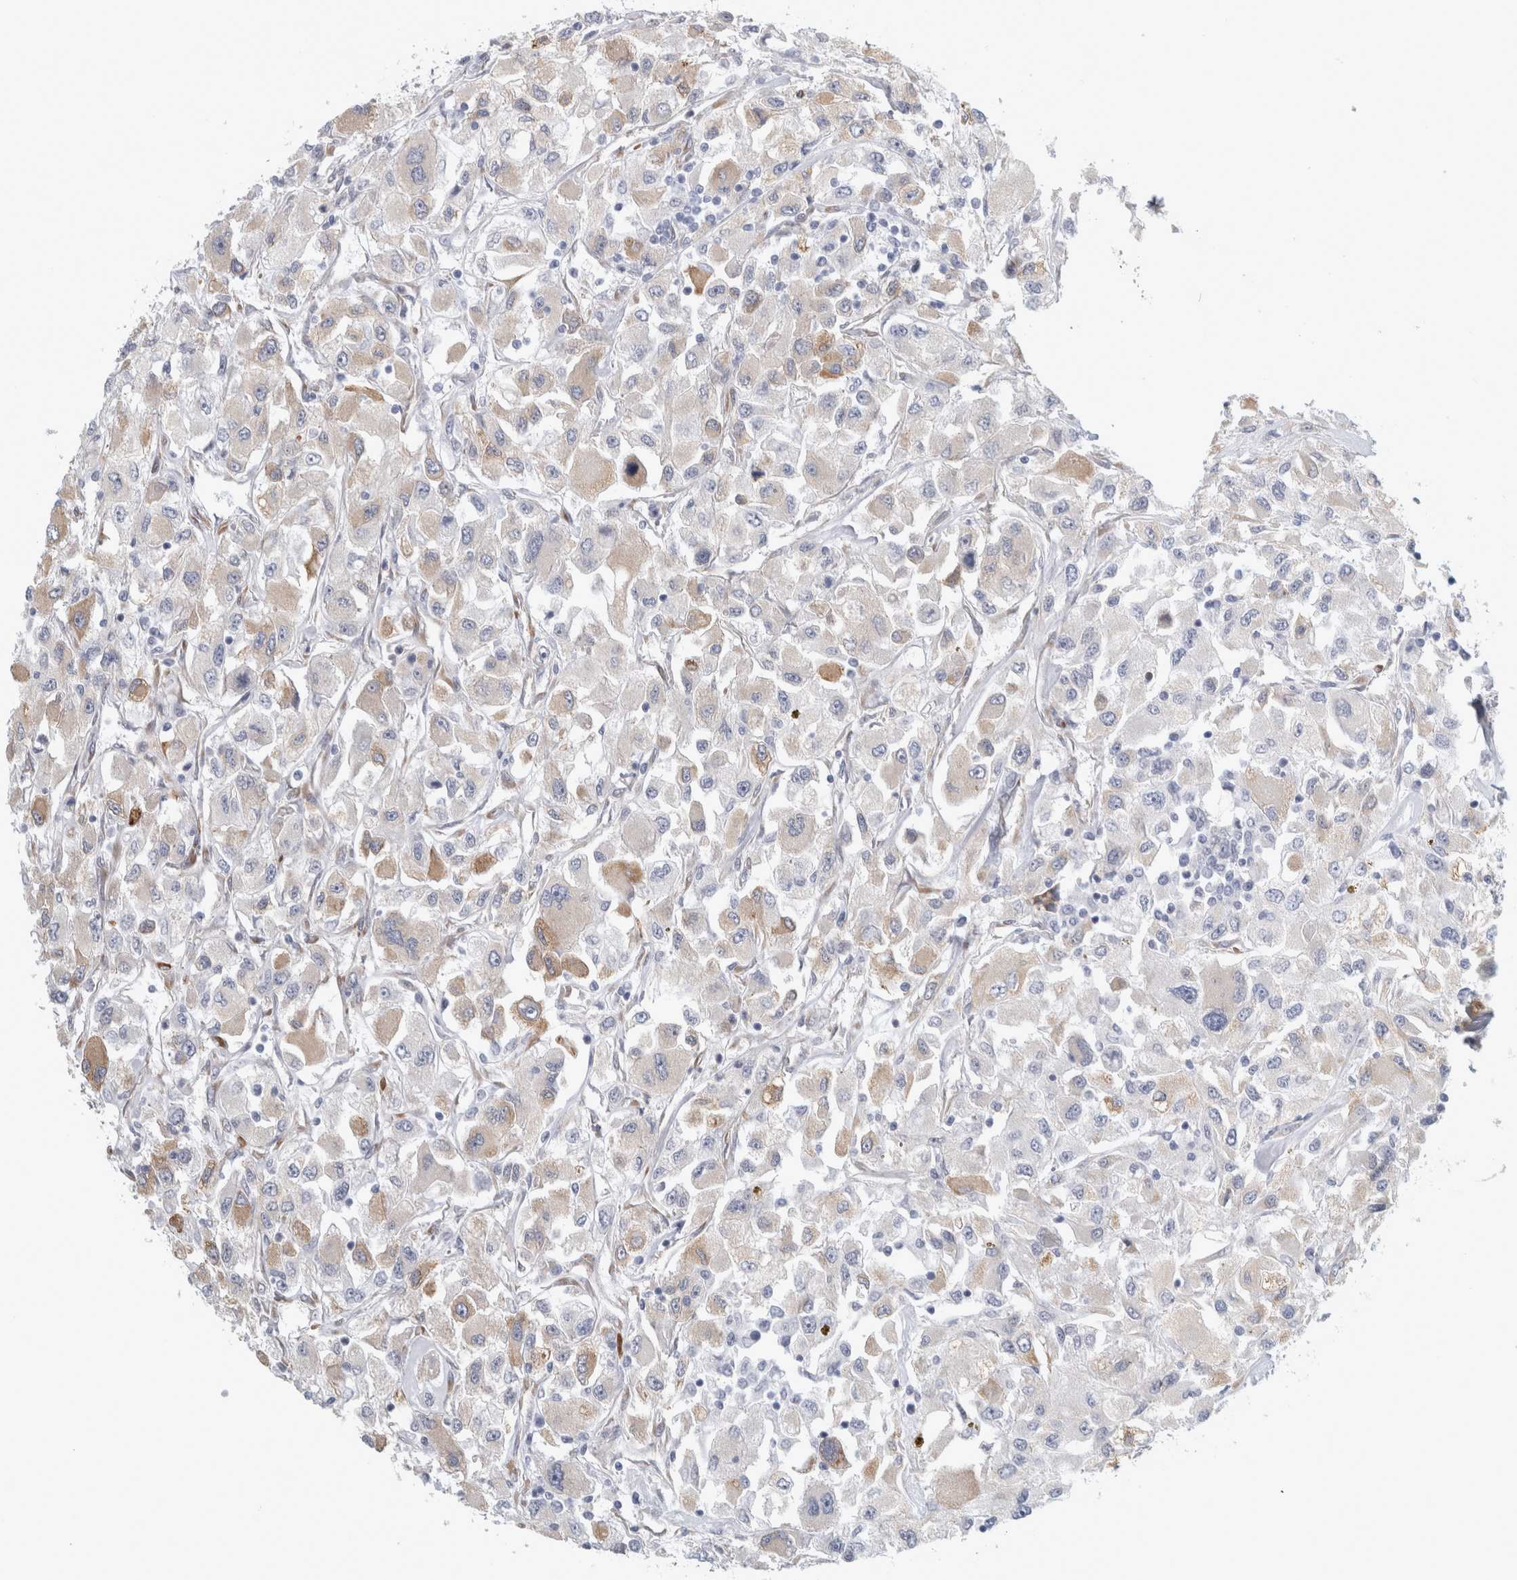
{"staining": {"intensity": "weak", "quantity": "25%-75%", "location": "cytoplasmic/membranous"}, "tissue": "renal cancer", "cell_type": "Tumor cells", "image_type": "cancer", "snomed": [{"axis": "morphology", "description": "Adenocarcinoma, NOS"}, {"axis": "topography", "description": "Kidney"}], "caption": "IHC staining of renal adenocarcinoma, which exhibits low levels of weak cytoplasmic/membranous staining in about 25%-75% of tumor cells indicating weak cytoplasmic/membranous protein staining. The staining was performed using DAB (3,3'-diaminobenzidine) (brown) for protein detection and nuclei were counterstained in hematoxylin (blue).", "gene": "B3GNT3", "patient": {"sex": "female", "age": 52}}